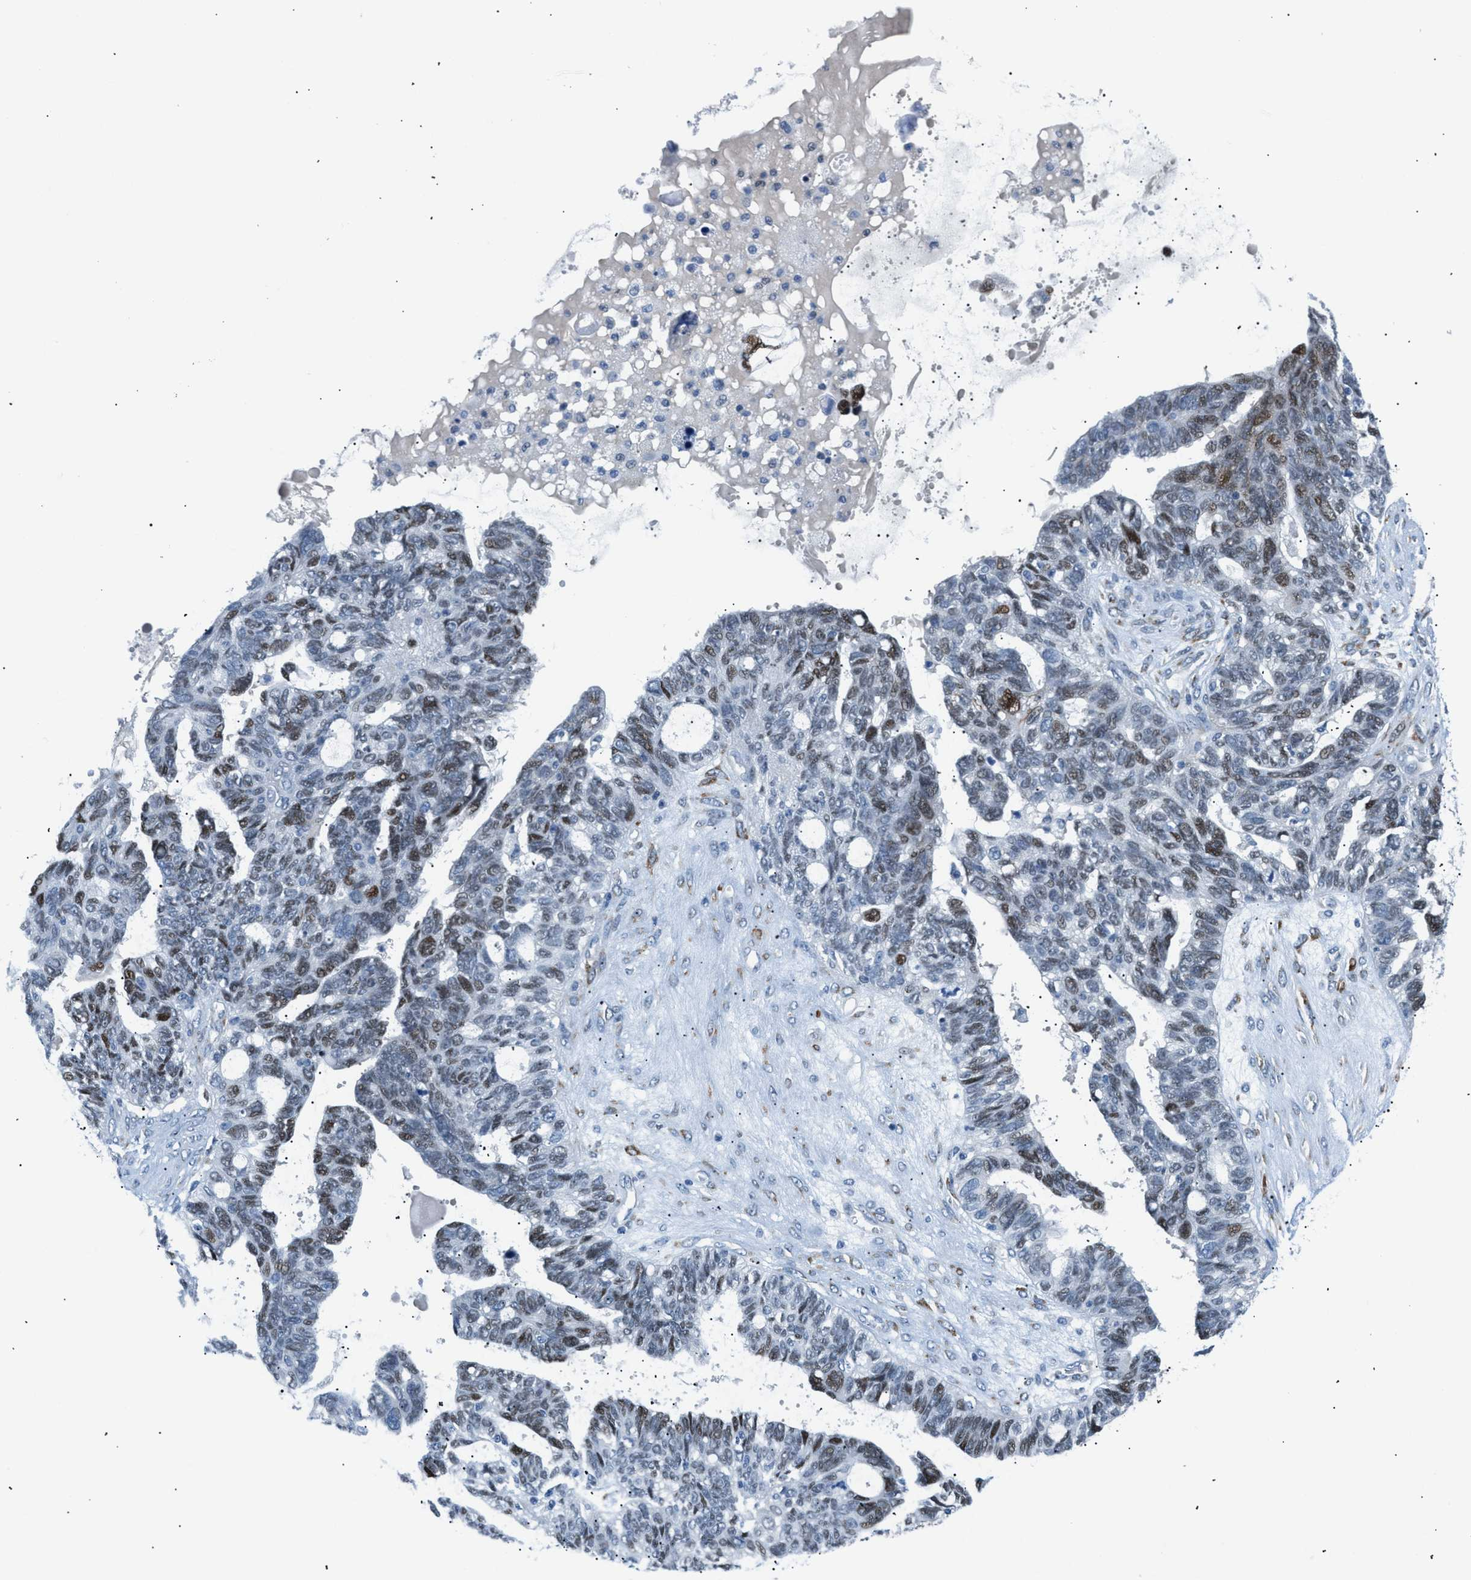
{"staining": {"intensity": "strong", "quantity": "25%-75%", "location": "nuclear"}, "tissue": "ovarian cancer", "cell_type": "Tumor cells", "image_type": "cancer", "snomed": [{"axis": "morphology", "description": "Cystadenocarcinoma, serous, NOS"}, {"axis": "topography", "description": "Ovary"}], "caption": "Immunohistochemical staining of human serous cystadenocarcinoma (ovarian) shows high levels of strong nuclear positivity in approximately 25%-75% of tumor cells. Nuclei are stained in blue.", "gene": "ICA1", "patient": {"sex": "female", "age": 79}}